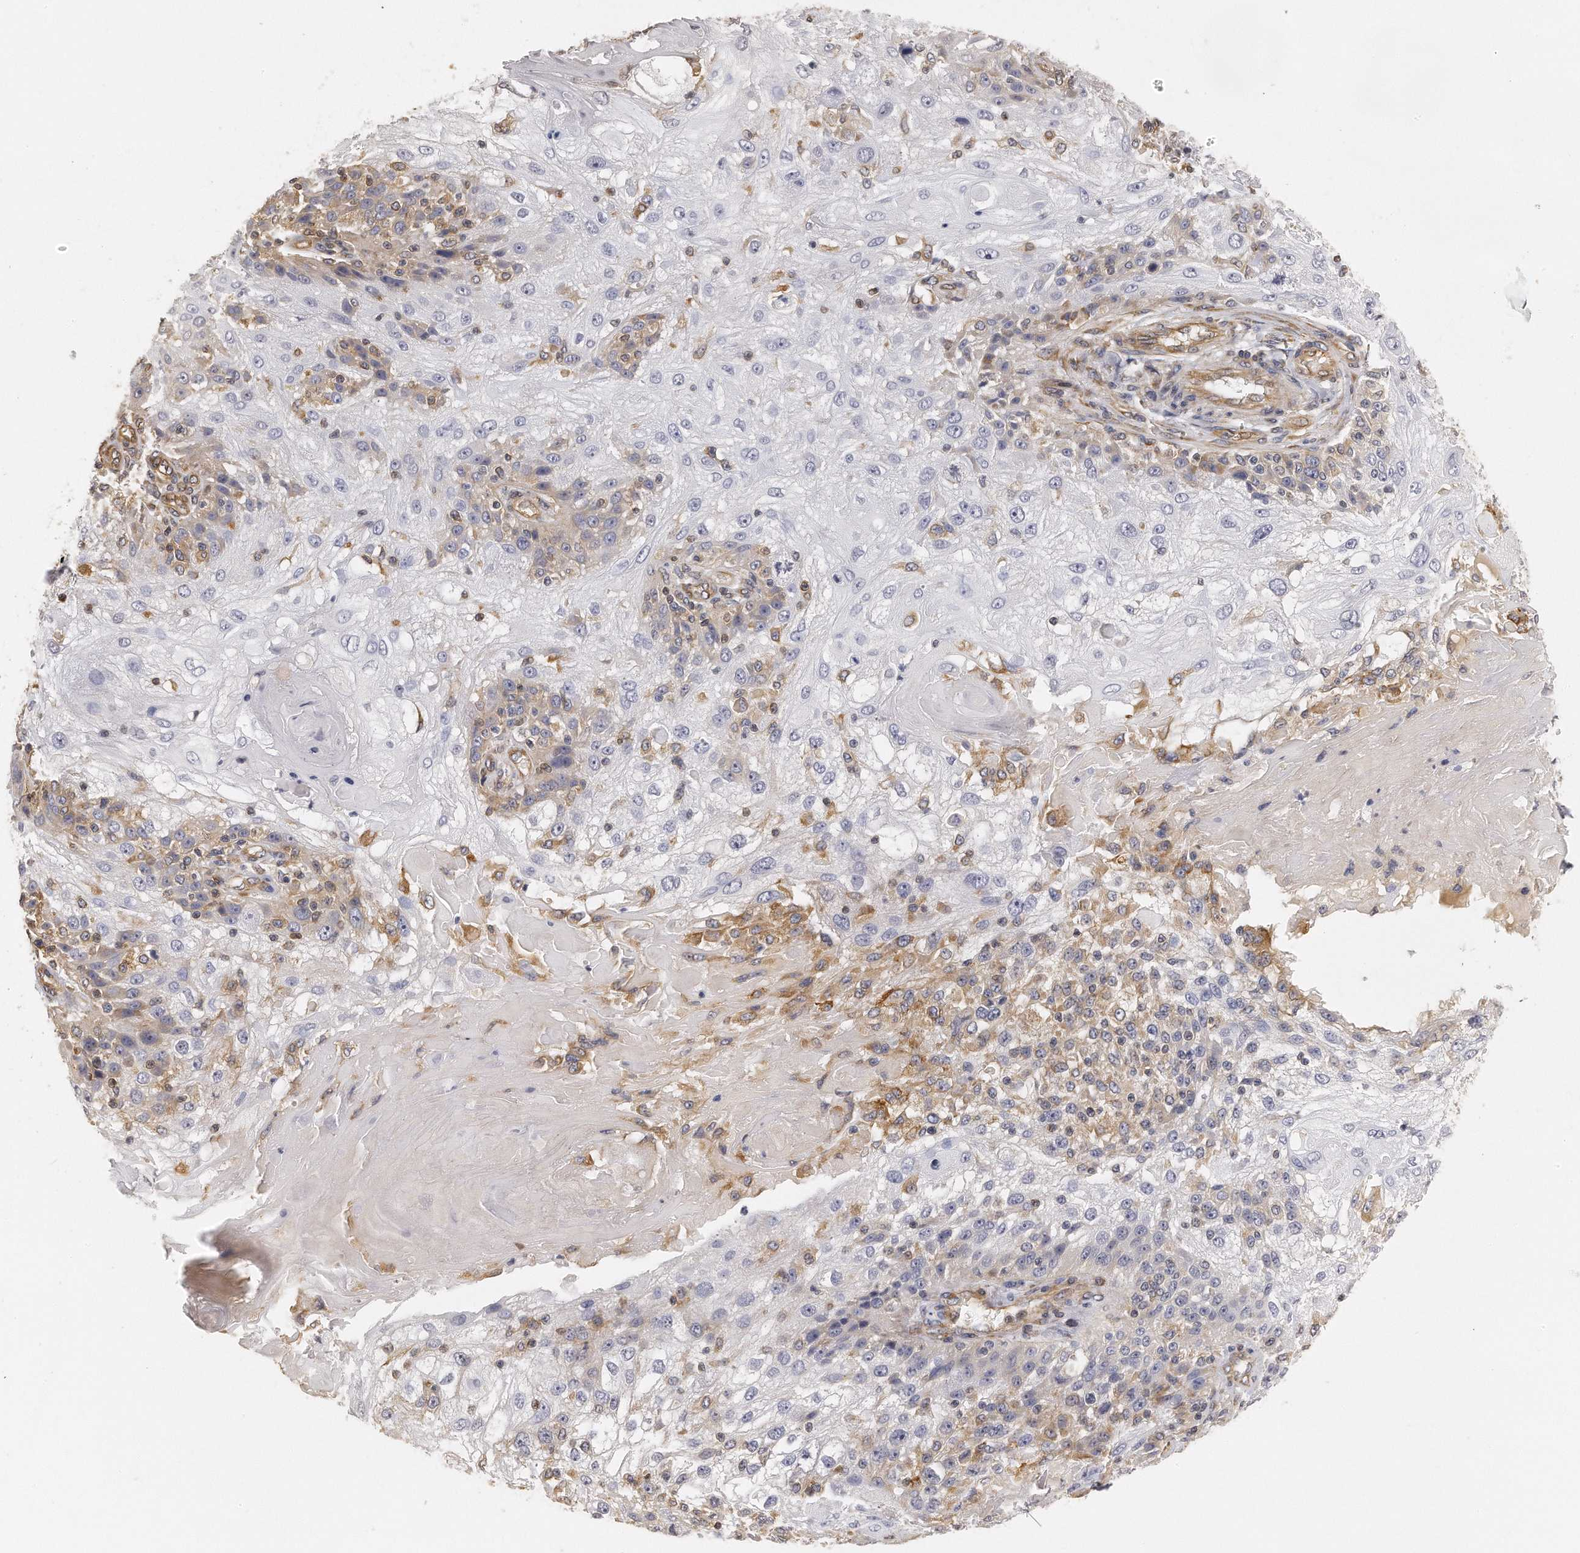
{"staining": {"intensity": "moderate", "quantity": "<25%", "location": "cytoplasmic/membranous"}, "tissue": "skin cancer", "cell_type": "Tumor cells", "image_type": "cancer", "snomed": [{"axis": "morphology", "description": "Normal tissue, NOS"}, {"axis": "morphology", "description": "Squamous cell carcinoma, NOS"}, {"axis": "topography", "description": "Skin"}], "caption": "A high-resolution histopathology image shows immunohistochemistry (IHC) staining of squamous cell carcinoma (skin), which shows moderate cytoplasmic/membranous positivity in approximately <25% of tumor cells. (IHC, brightfield microscopy, high magnification).", "gene": "CHST7", "patient": {"sex": "female", "age": 83}}